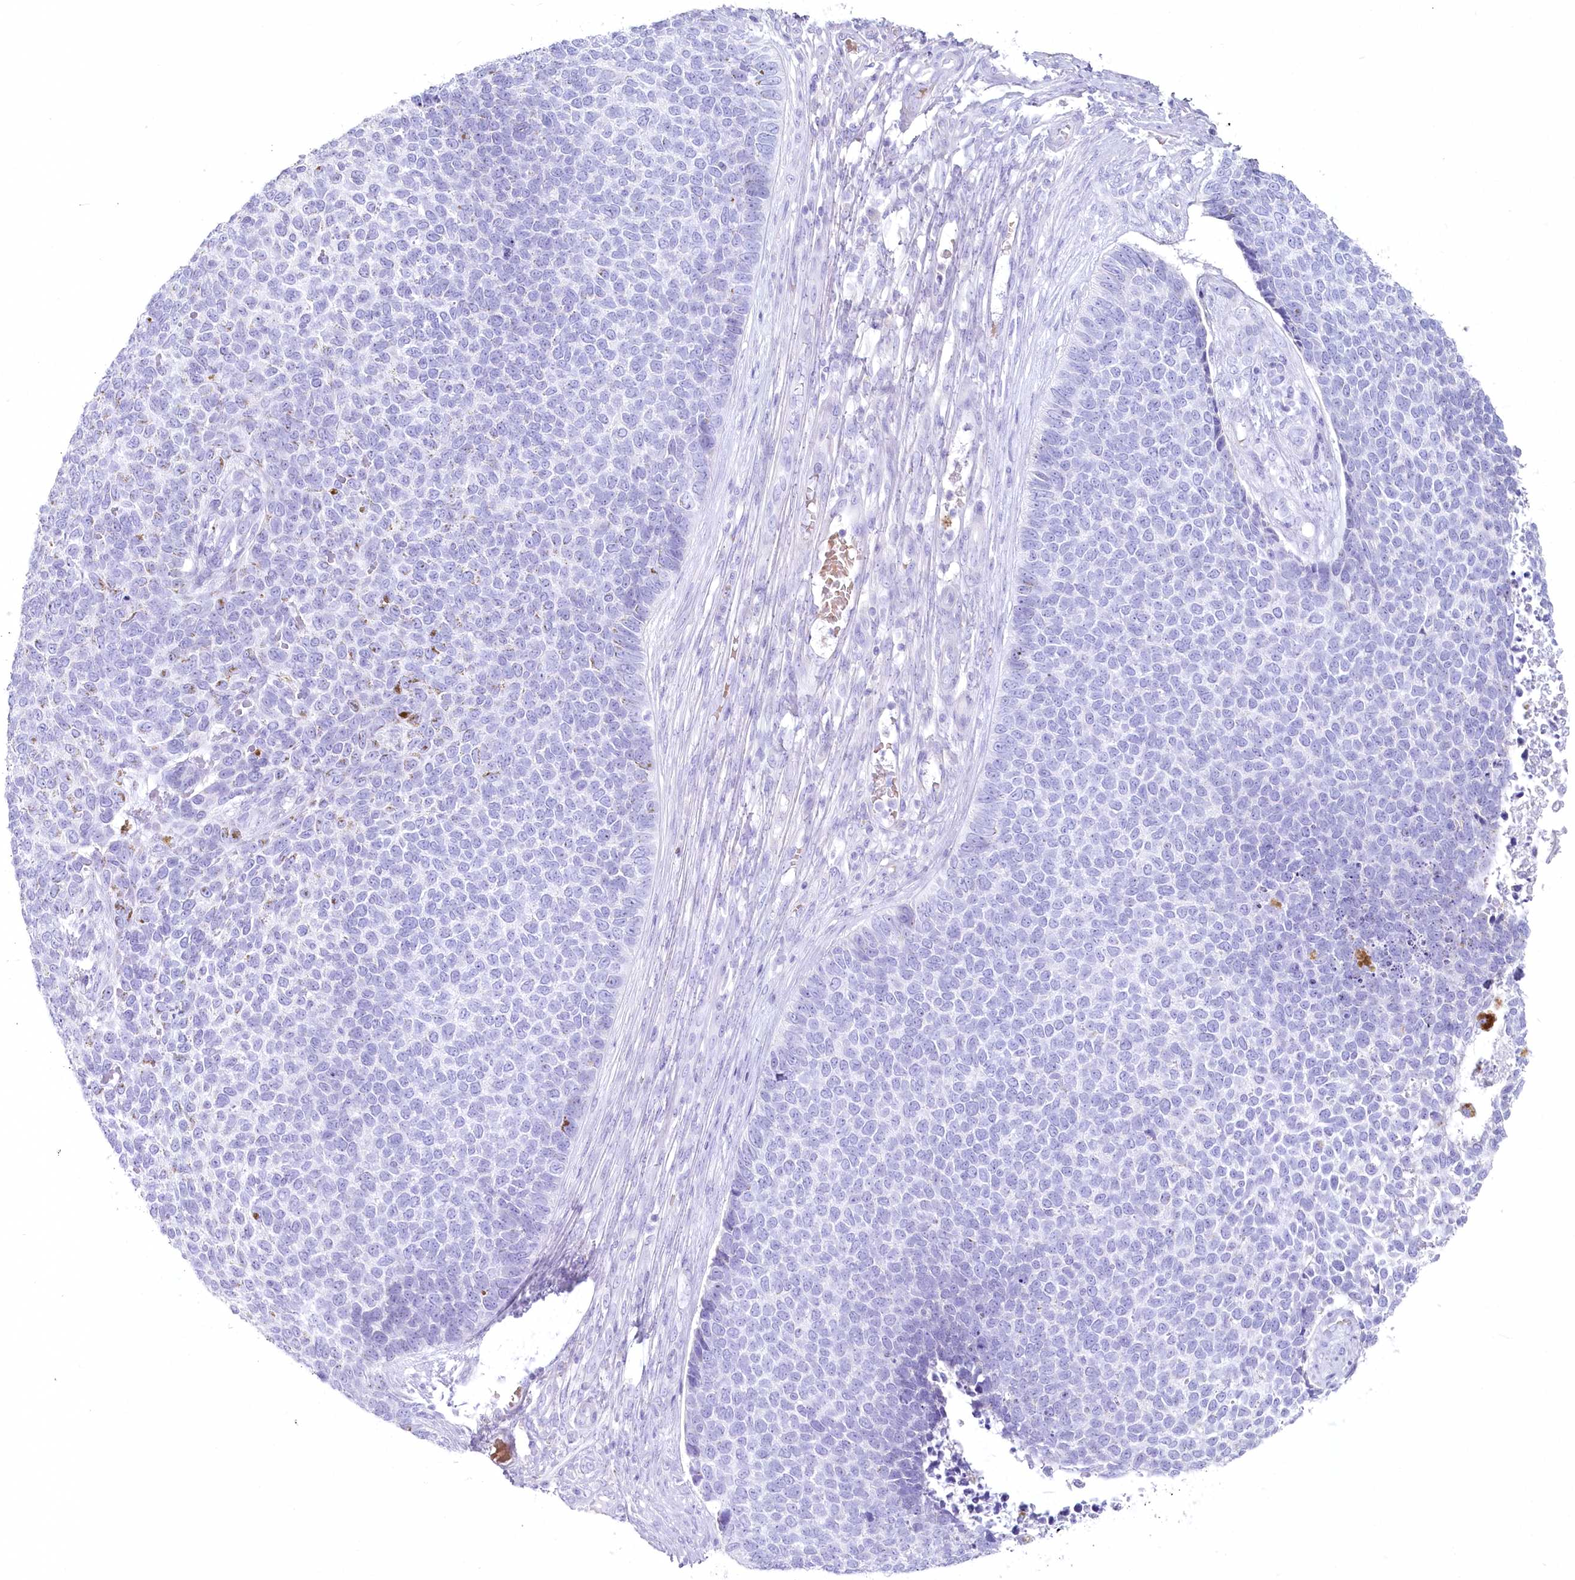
{"staining": {"intensity": "negative", "quantity": "none", "location": "none"}, "tissue": "skin cancer", "cell_type": "Tumor cells", "image_type": "cancer", "snomed": [{"axis": "morphology", "description": "Basal cell carcinoma"}, {"axis": "topography", "description": "Skin"}], "caption": "This is an immunohistochemistry (IHC) image of skin cancer. There is no staining in tumor cells.", "gene": "IFIT5", "patient": {"sex": "female", "age": 84}}